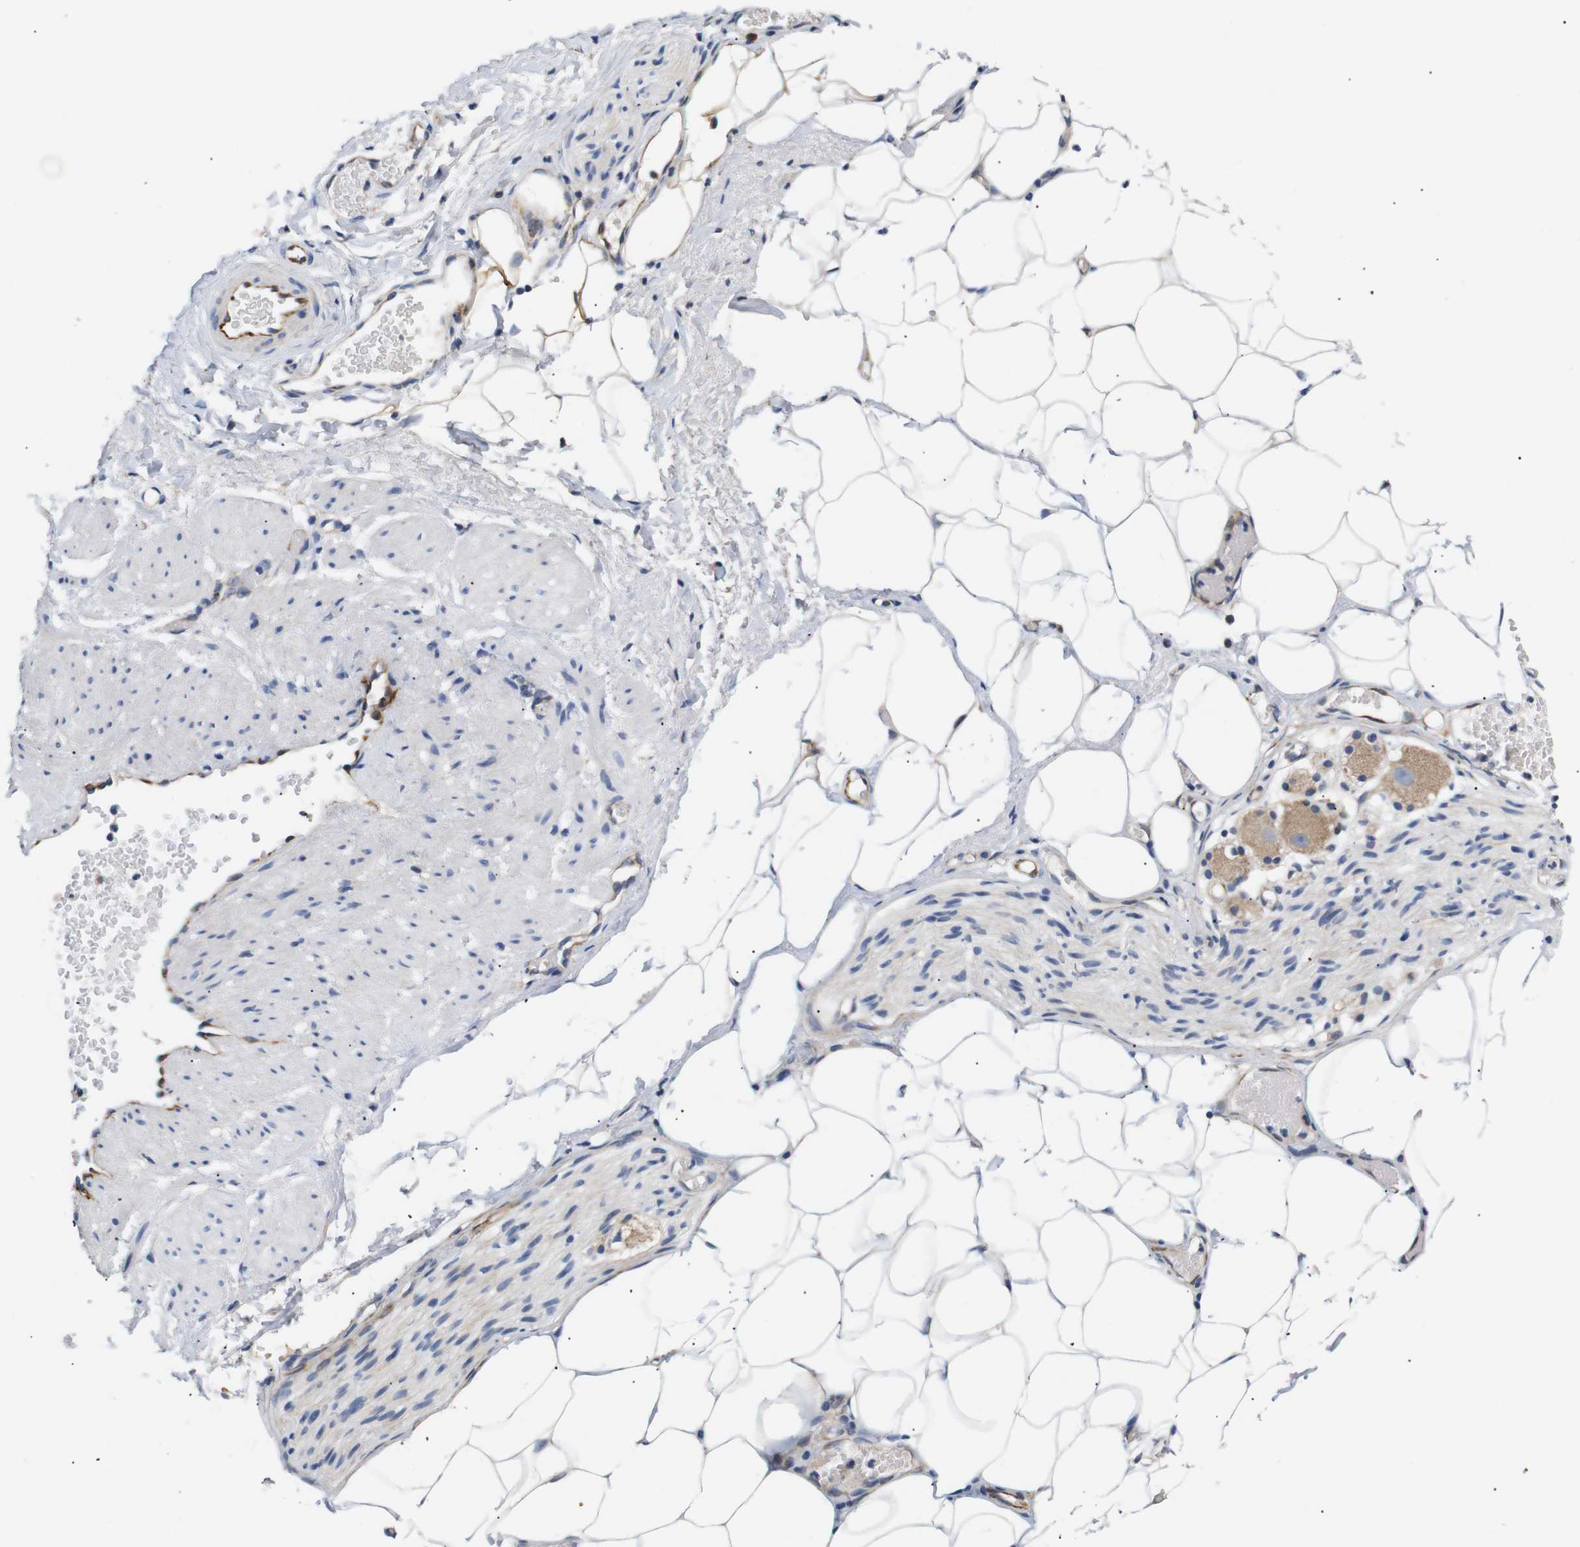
{"staining": {"intensity": "negative", "quantity": "none", "location": "none"}, "tissue": "adipose tissue", "cell_type": "Adipocytes", "image_type": "normal", "snomed": [{"axis": "morphology", "description": "Normal tissue, NOS"}, {"axis": "topography", "description": "Soft tissue"}, {"axis": "topography", "description": "Vascular tissue"}], "caption": "Adipocytes are negative for brown protein staining in unremarkable adipose tissue. (DAB (3,3'-diaminobenzidine) IHC visualized using brightfield microscopy, high magnification).", "gene": "UBE2G2", "patient": {"sex": "female", "age": 35}}